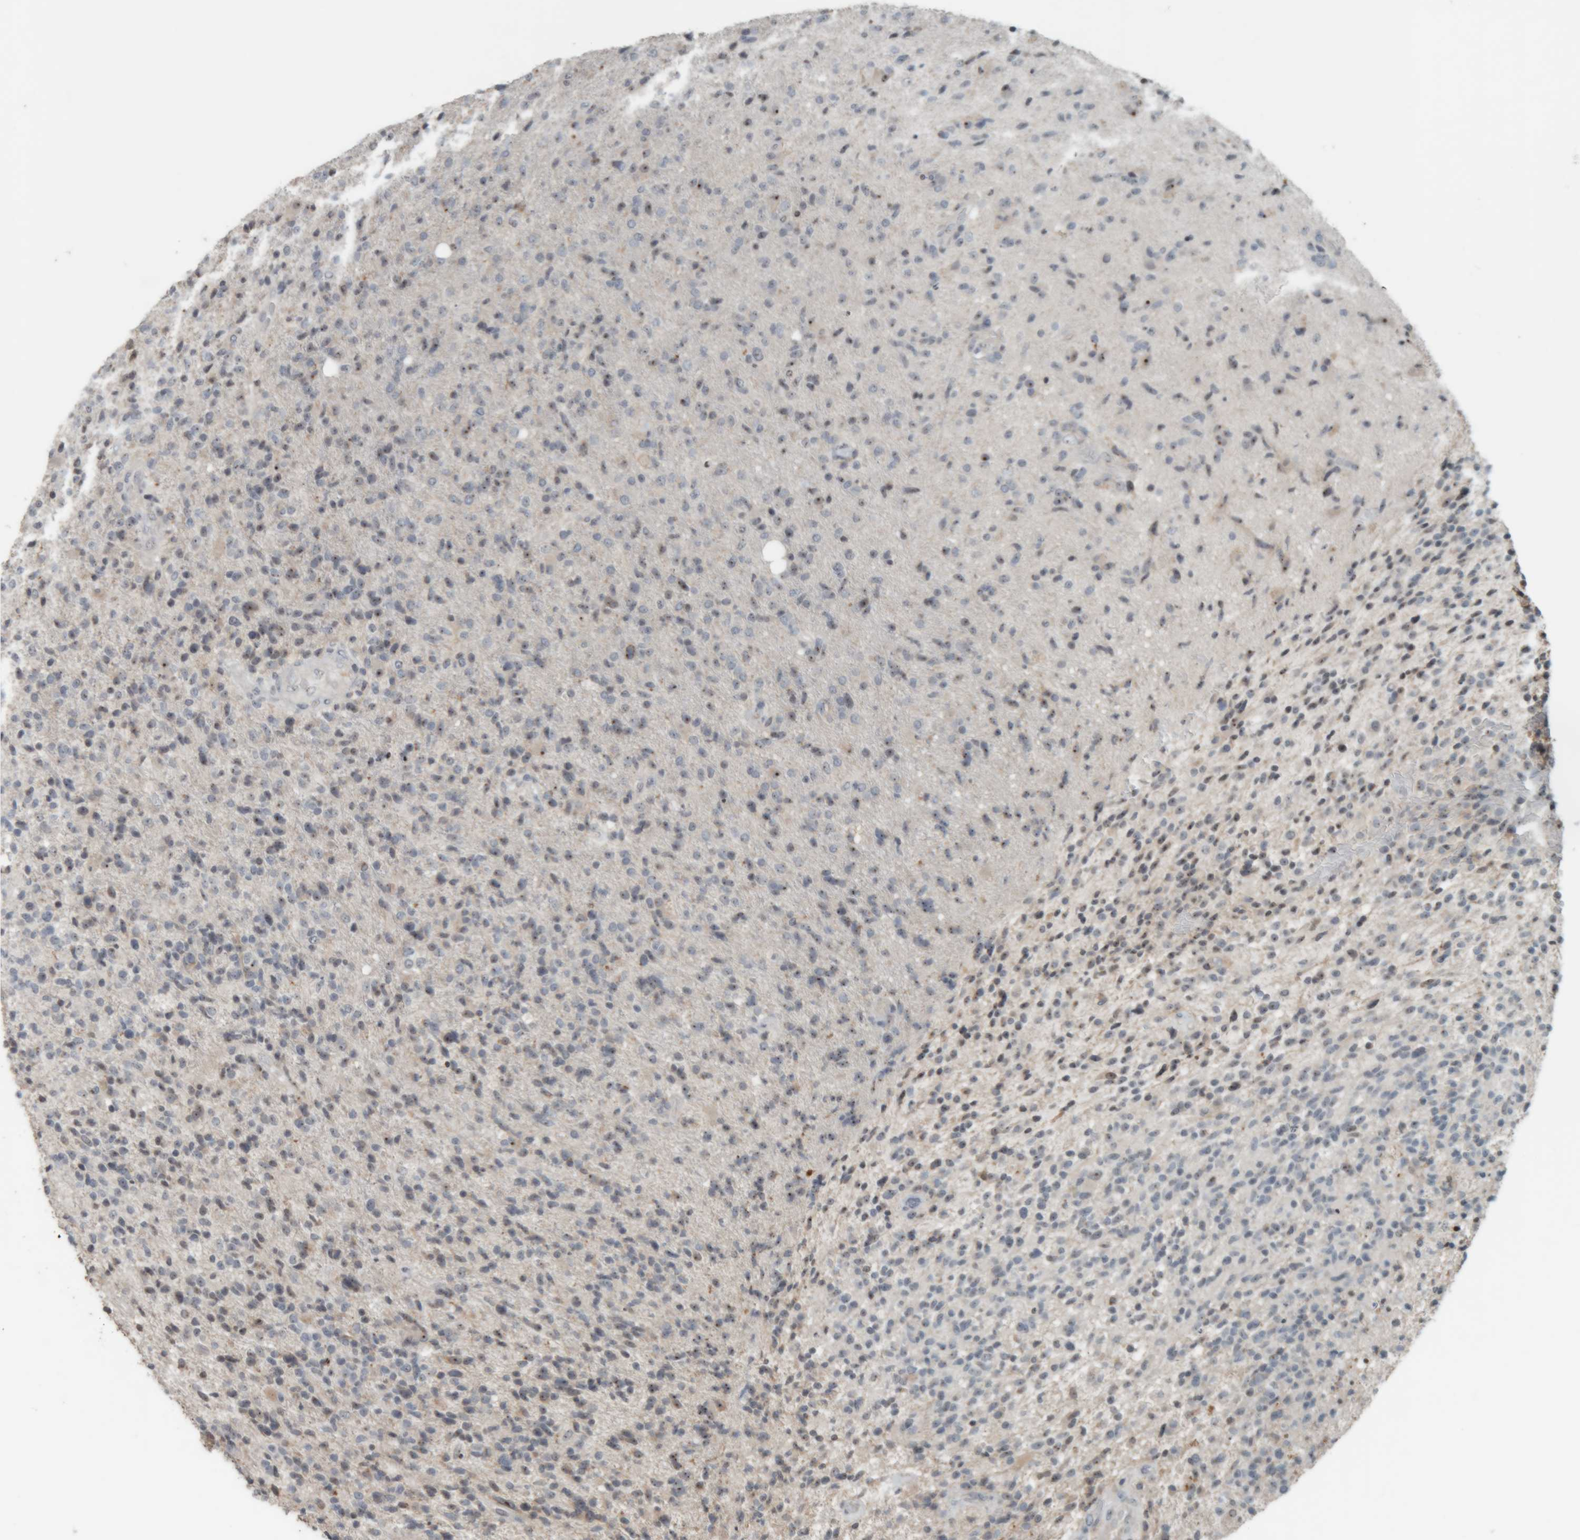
{"staining": {"intensity": "weak", "quantity": "25%-75%", "location": "nuclear"}, "tissue": "glioma", "cell_type": "Tumor cells", "image_type": "cancer", "snomed": [{"axis": "morphology", "description": "Glioma, malignant, High grade"}, {"axis": "topography", "description": "Brain"}], "caption": "Immunohistochemical staining of malignant high-grade glioma displays weak nuclear protein staining in approximately 25%-75% of tumor cells.", "gene": "RPF1", "patient": {"sex": "male", "age": 72}}